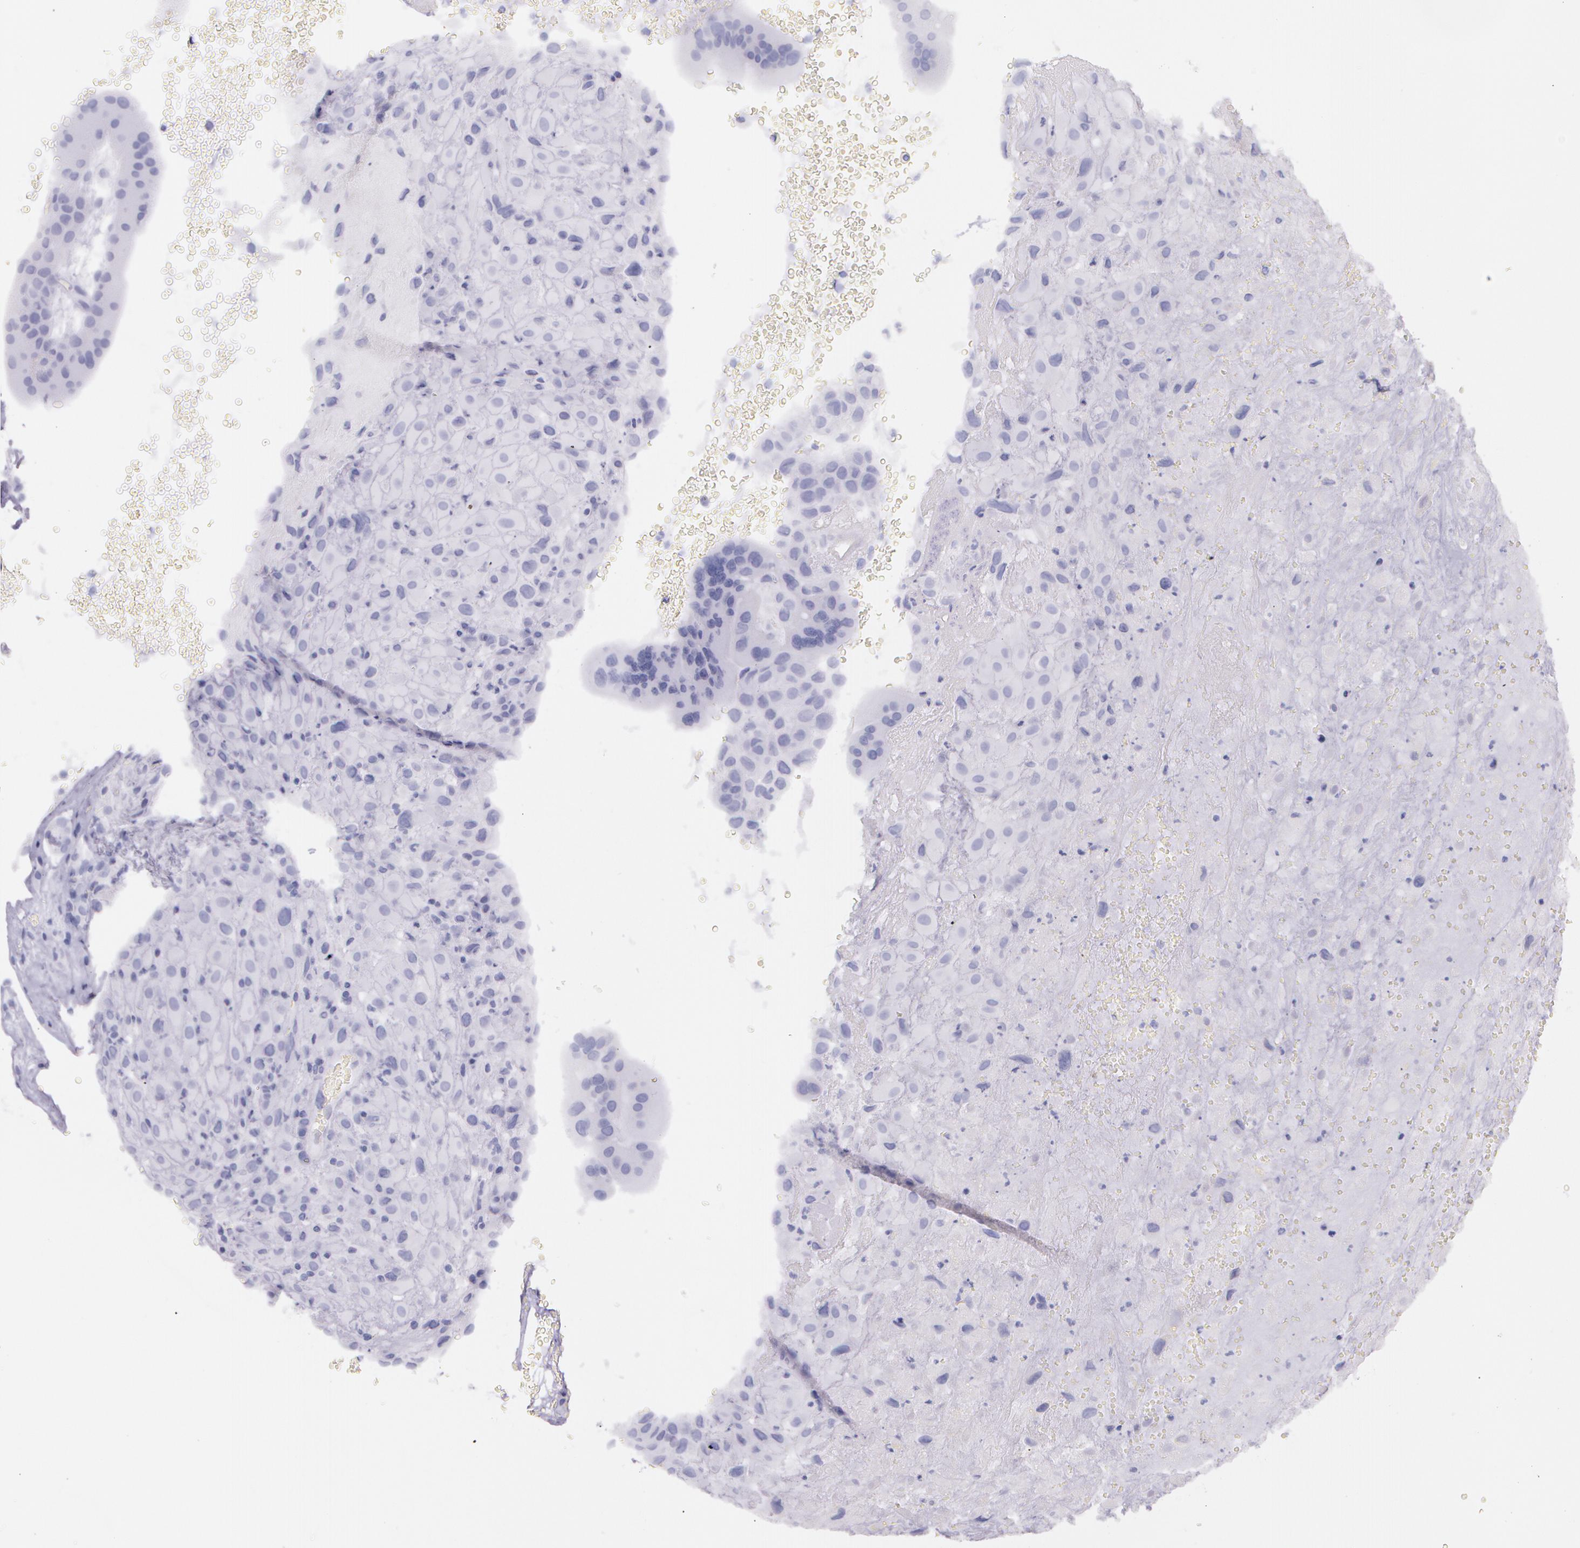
{"staining": {"intensity": "negative", "quantity": "none", "location": "none"}, "tissue": "placenta", "cell_type": "Decidual cells", "image_type": "normal", "snomed": [{"axis": "morphology", "description": "Normal tissue, NOS"}, {"axis": "topography", "description": "Placenta"}], "caption": "A micrograph of human placenta is negative for staining in decidual cells. (DAB (3,3'-diaminobenzidine) IHC with hematoxylin counter stain).", "gene": "ASCC2", "patient": {"sex": "female", "age": 19}}